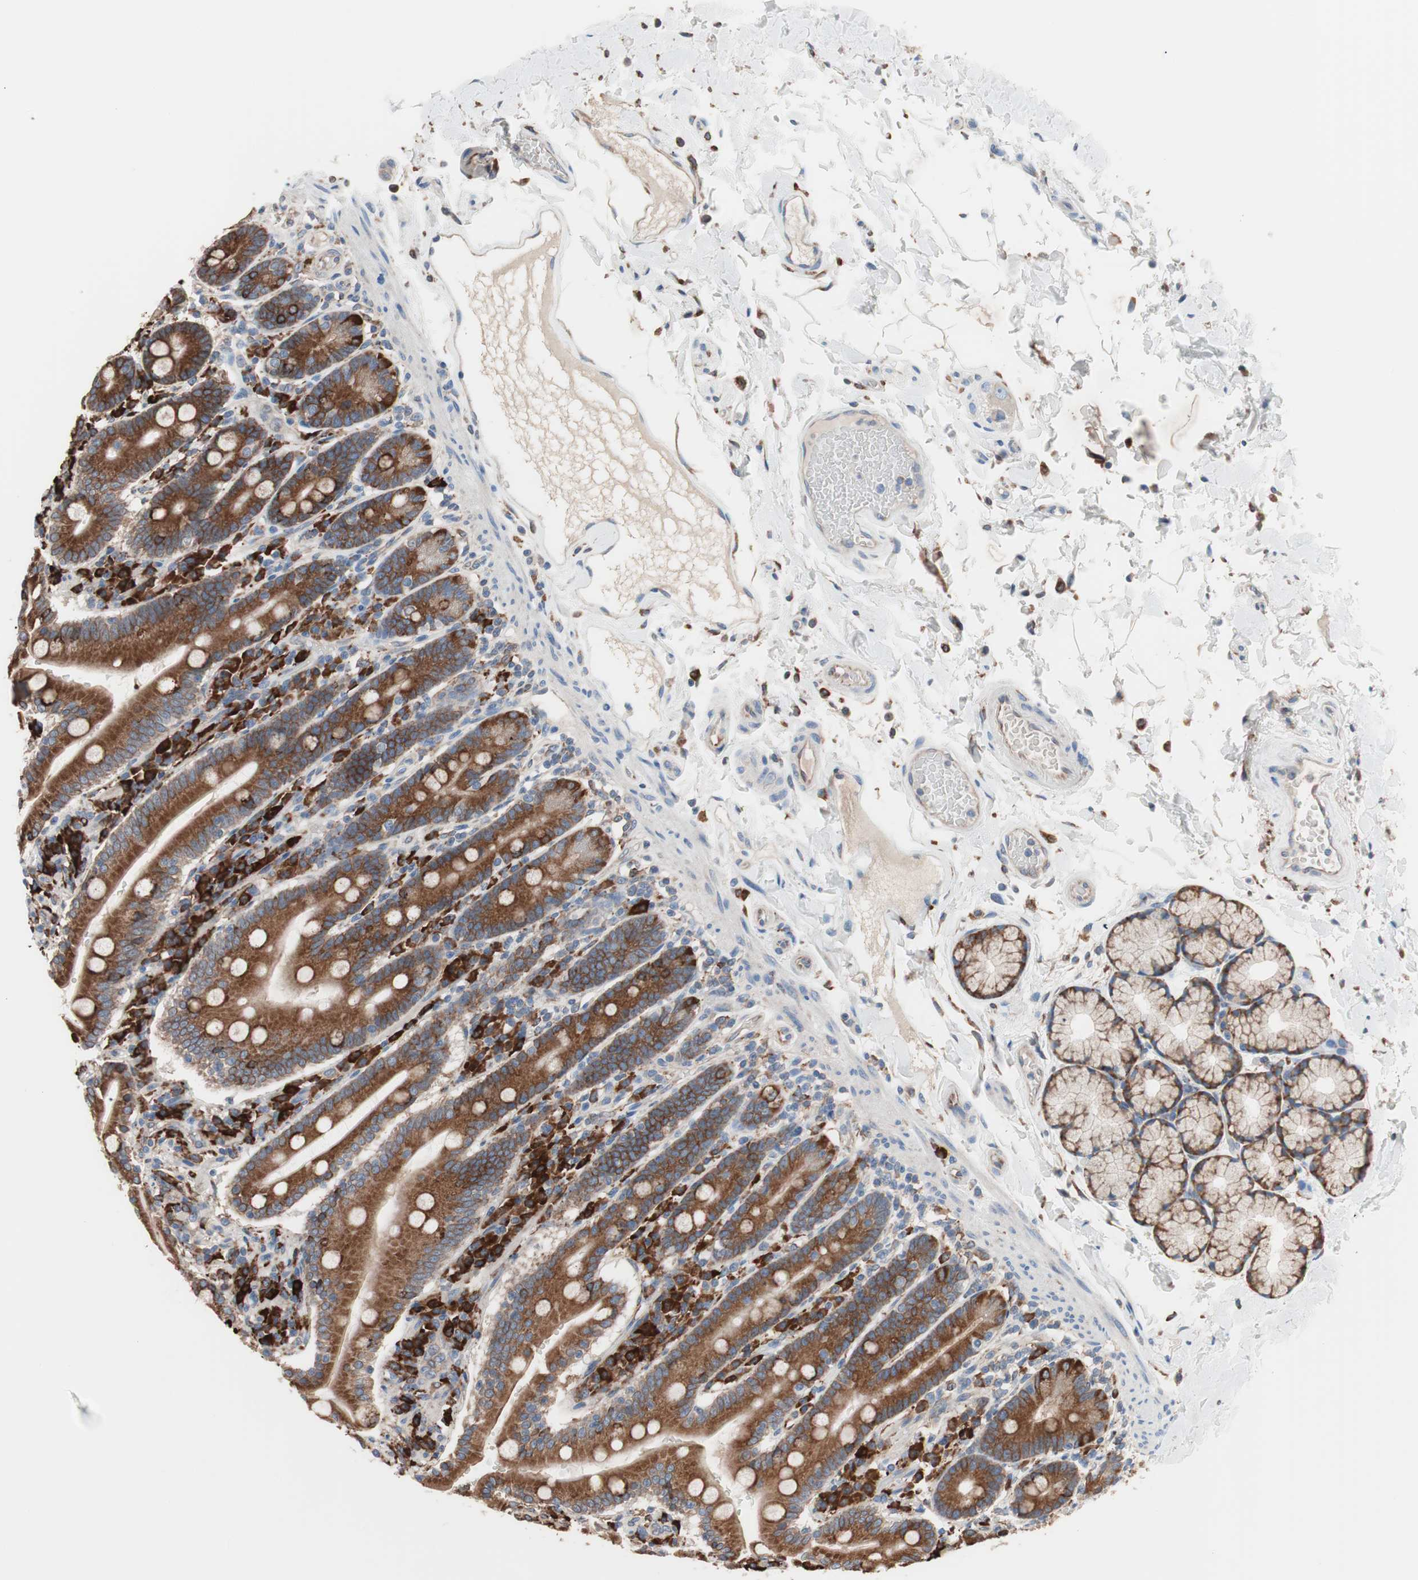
{"staining": {"intensity": "strong", "quantity": ">75%", "location": "cytoplasmic/membranous"}, "tissue": "duodenum", "cell_type": "Glandular cells", "image_type": "normal", "snomed": [{"axis": "morphology", "description": "Normal tissue, NOS"}, {"axis": "topography", "description": "Small intestine, NOS"}], "caption": "DAB immunohistochemical staining of normal duodenum reveals strong cytoplasmic/membranous protein expression in about >75% of glandular cells.", "gene": "SLC27A4", "patient": {"sex": "female", "age": 71}}